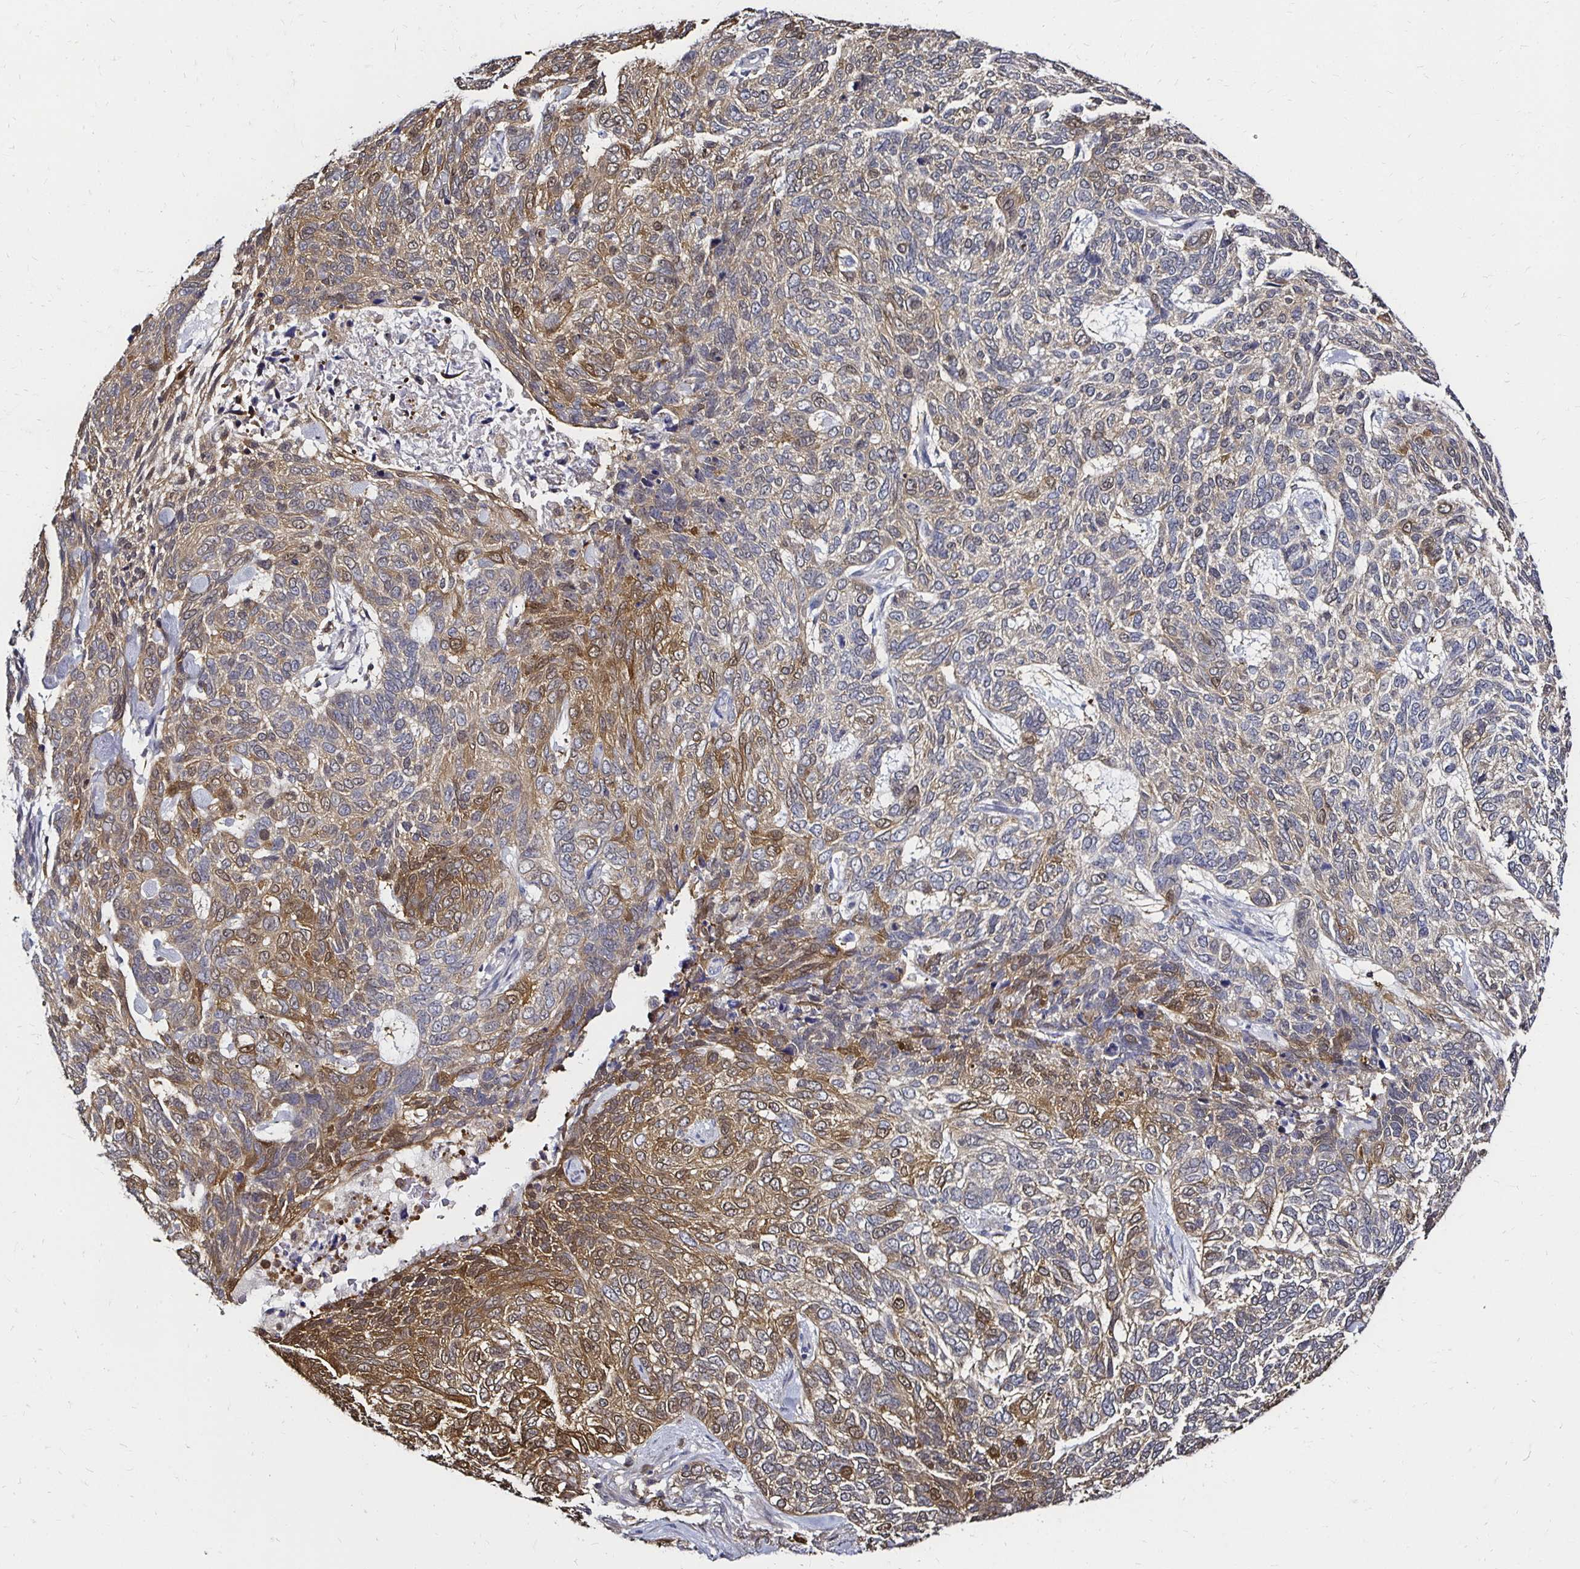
{"staining": {"intensity": "moderate", "quantity": "25%-75%", "location": "cytoplasmic/membranous"}, "tissue": "skin cancer", "cell_type": "Tumor cells", "image_type": "cancer", "snomed": [{"axis": "morphology", "description": "Basal cell carcinoma"}, {"axis": "topography", "description": "Skin"}], "caption": "Immunohistochemistry image of skin cancer (basal cell carcinoma) stained for a protein (brown), which exhibits medium levels of moderate cytoplasmic/membranous expression in about 25%-75% of tumor cells.", "gene": "TXN", "patient": {"sex": "female", "age": 65}}